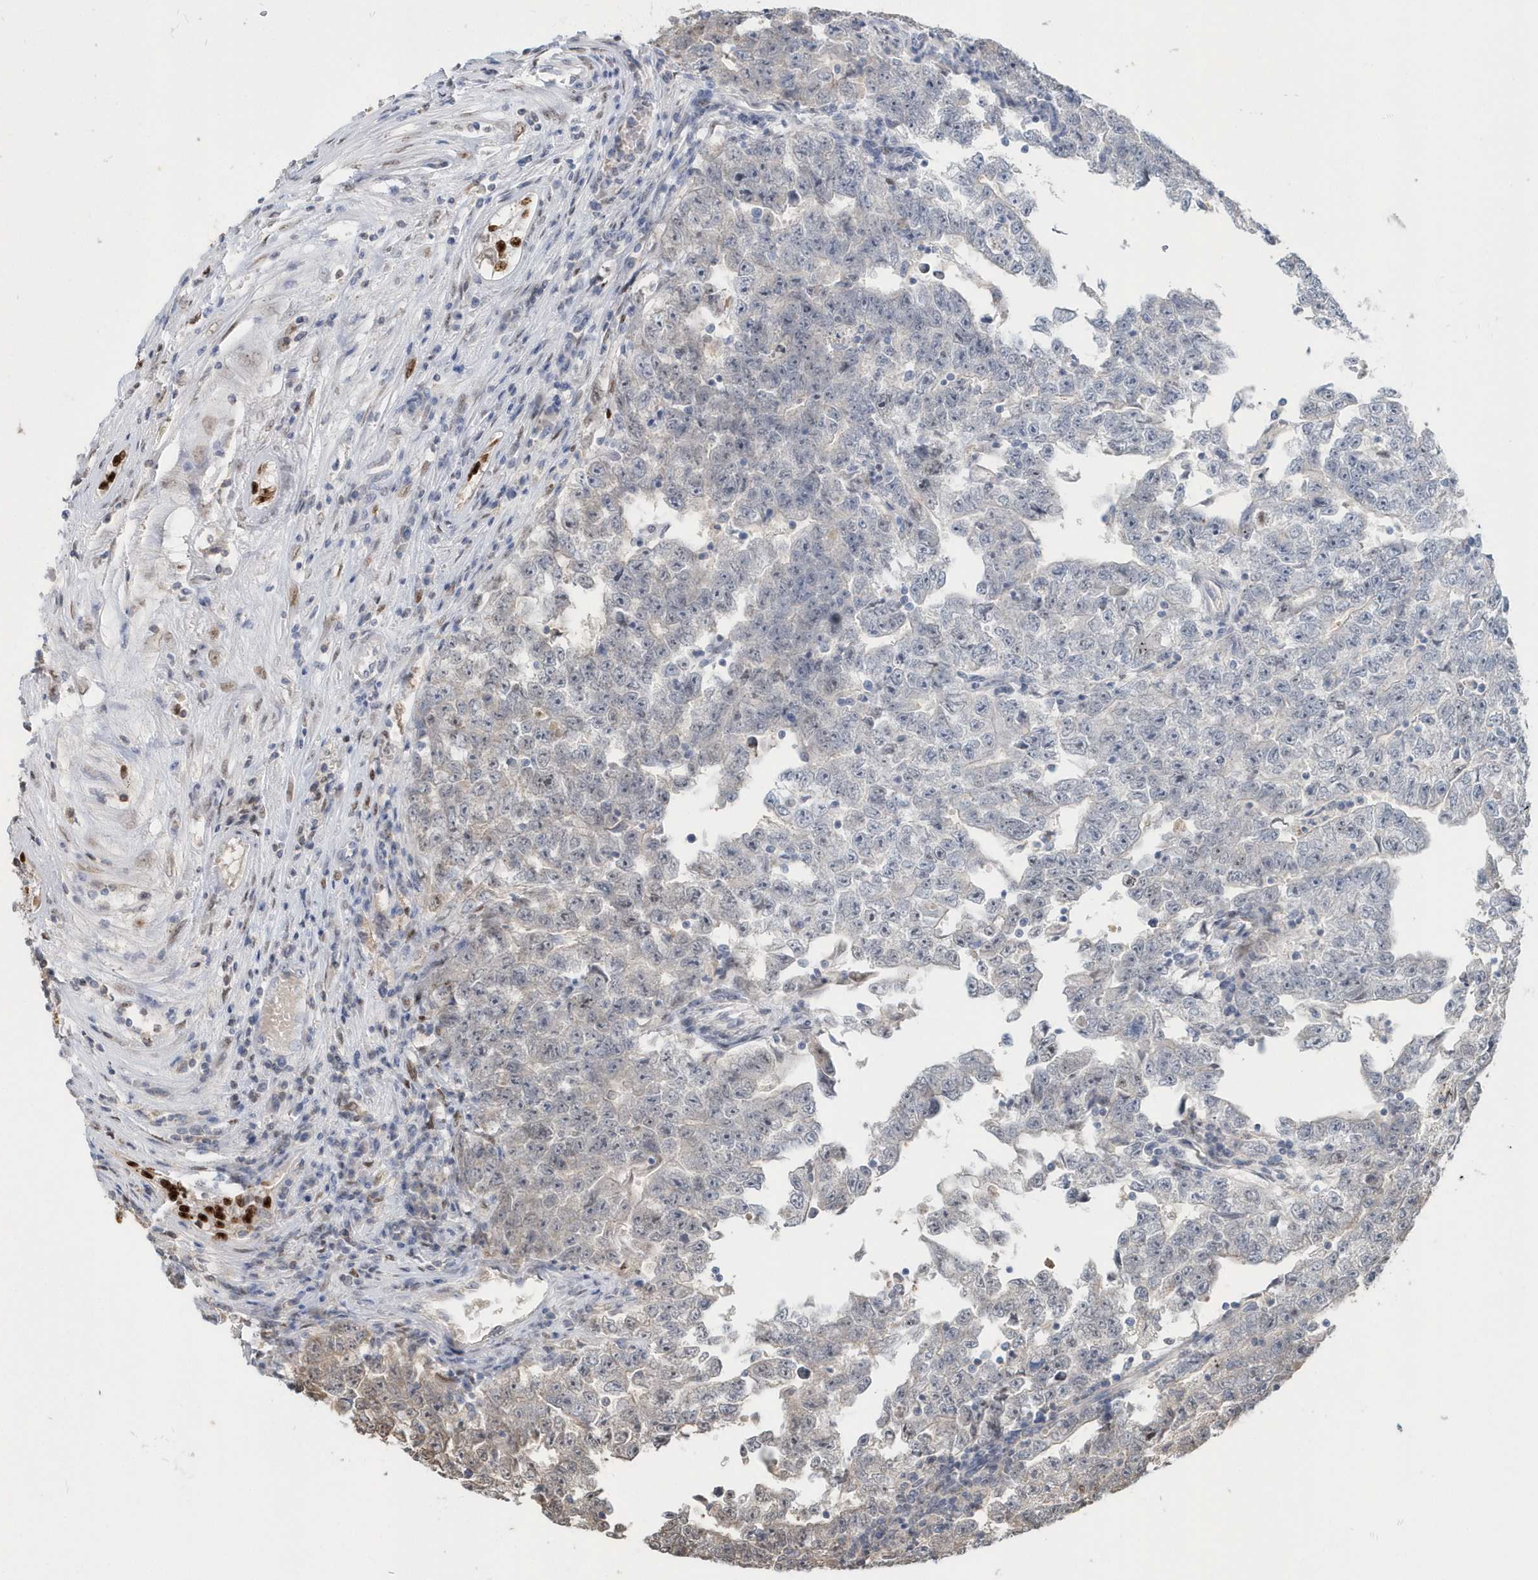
{"staining": {"intensity": "negative", "quantity": "none", "location": "none"}, "tissue": "testis cancer", "cell_type": "Tumor cells", "image_type": "cancer", "snomed": [{"axis": "morphology", "description": "Carcinoma, Embryonal, NOS"}, {"axis": "topography", "description": "Testis"}], "caption": "High magnification brightfield microscopy of testis cancer stained with DAB (brown) and counterstained with hematoxylin (blue): tumor cells show no significant staining.", "gene": "MACROH2A2", "patient": {"sex": "male", "age": 25}}